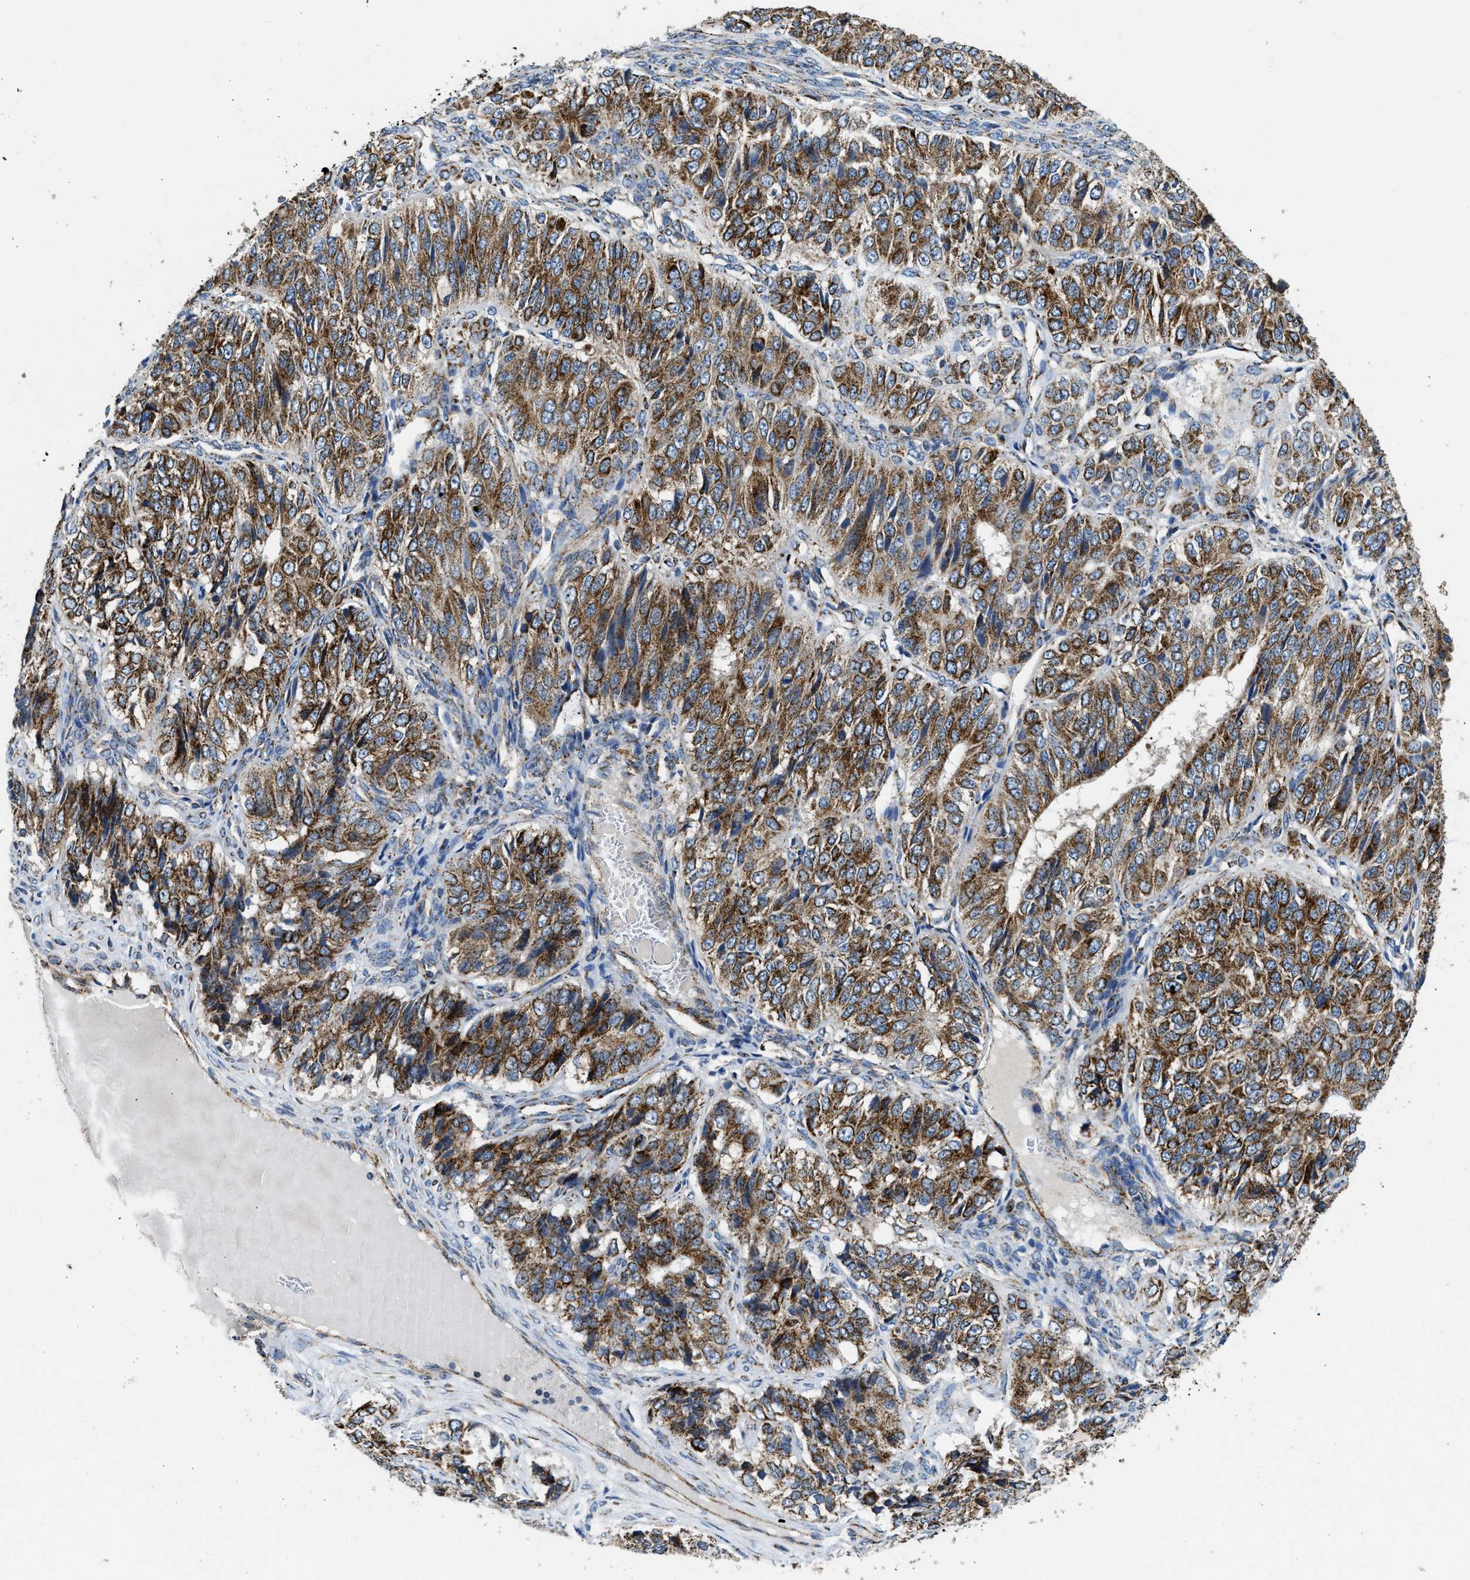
{"staining": {"intensity": "strong", "quantity": ">75%", "location": "cytoplasmic/membranous"}, "tissue": "ovarian cancer", "cell_type": "Tumor cells", "image_type": "cancer", "snomed": [{"axis": "morphology", "description": "Carcinoma, endometroid"}, {"axis": "topography", "description": "Ovary"}], "caption": "Protein staining exhibits strong cytoplasmic/membranous staining in approximately >75% of tumor cells in ovarian cancer. (DAB (3,3'-diaminobenzidine) IHC with brightfield microscopy, high magnification).", "gene": "STK33", "patient": {"sex": "female", "age": 51}}